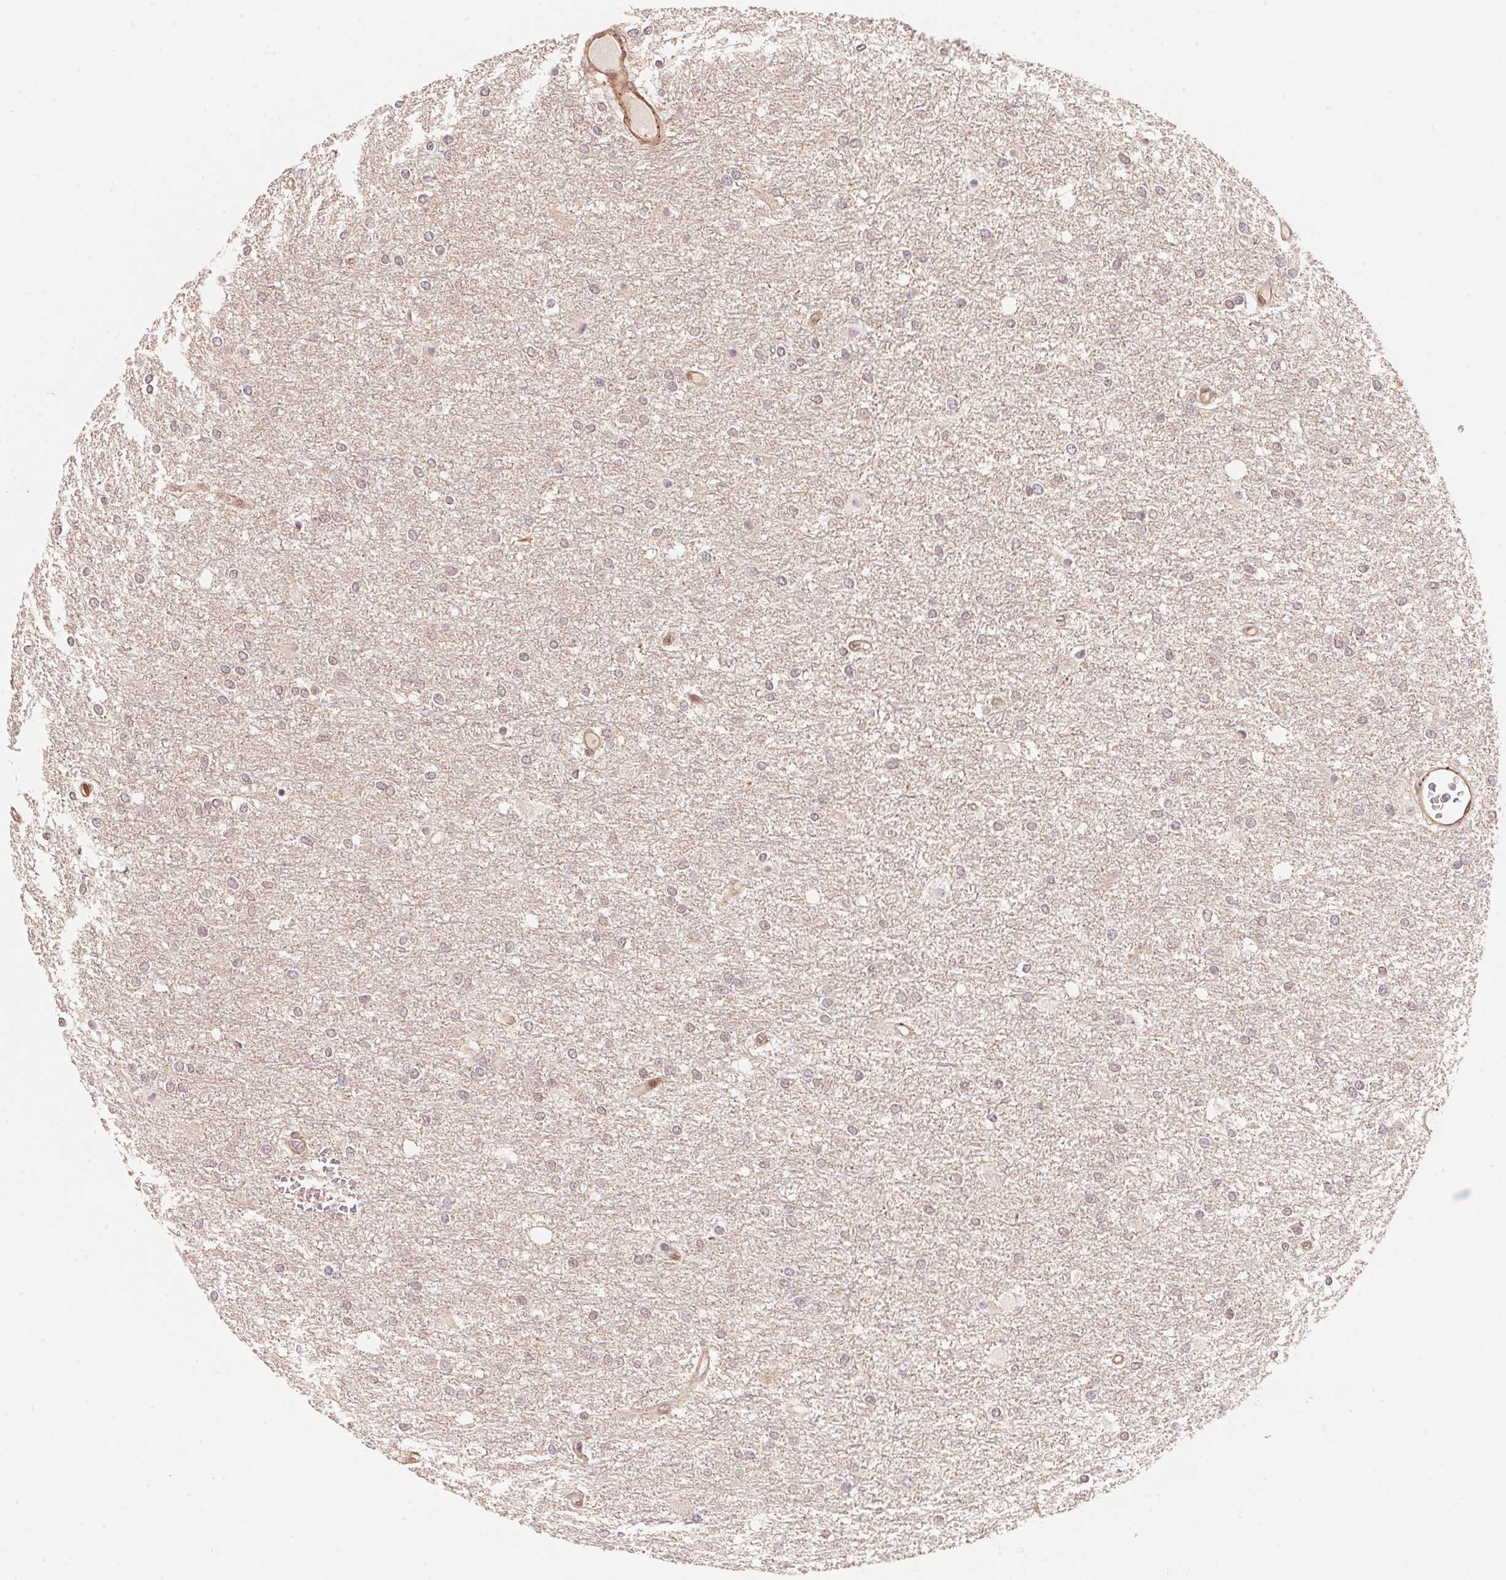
{"staining": {"intensity": "negative", "quantity": "none", "location": "none"}, "tissue": "glioma", "cell_type": "Tumor cells", "image_type": "cancer", "snomed": [{"axis": "morphology", "description": "Glioma, malignant, High grade"}, {"axis": "topography", "description": "Brain"}], "caption": "This is an immunohistochemistry image of human glioma. There is no staining in tumor cells.", "gene": "TNIP2", "patient": {"sex": "female", "age": 61}}